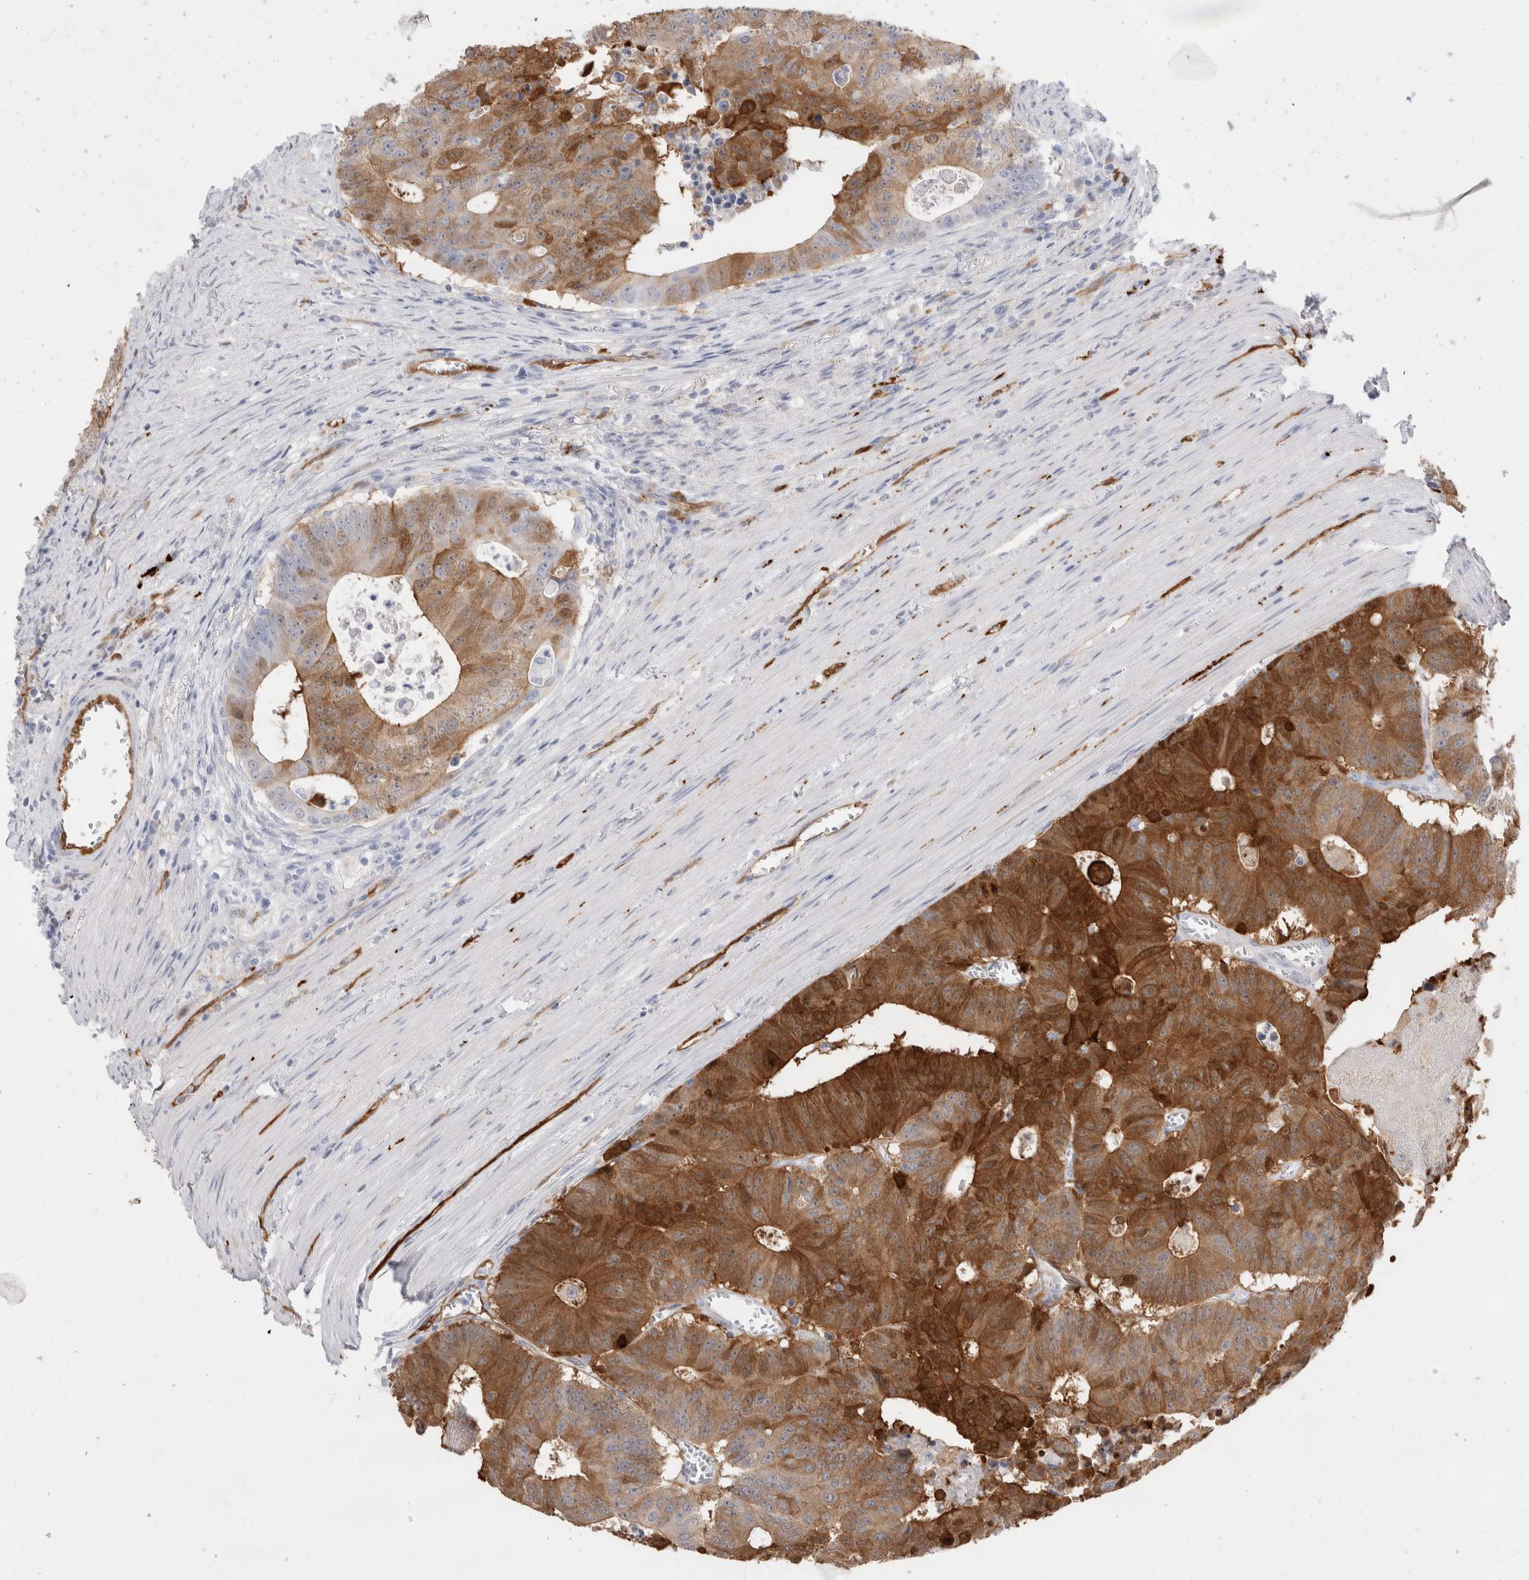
{"staining": {"intensity": "strong", "quantity": "25%-75%", "location": "cytoplasmic/membranous"}, "tissue": "colorectal cancer", "cell_type": "Tumor cells", "image_type": "cancer", "snomed": [{"axis": "morphology", "description": "Adenocarcinoma, NOS"}, {"axis": "topography", "description": "Colon"}], "caption": "This is a photomicrograph of immunohistochemistry (IHC) staining of adenocarcinoma (colorectal), which shows strong staining in the cytoplasmic/membranous of tumor cells.", "gene": "NAPEPLD", "patient": {"sex": "male", "age": 87}}